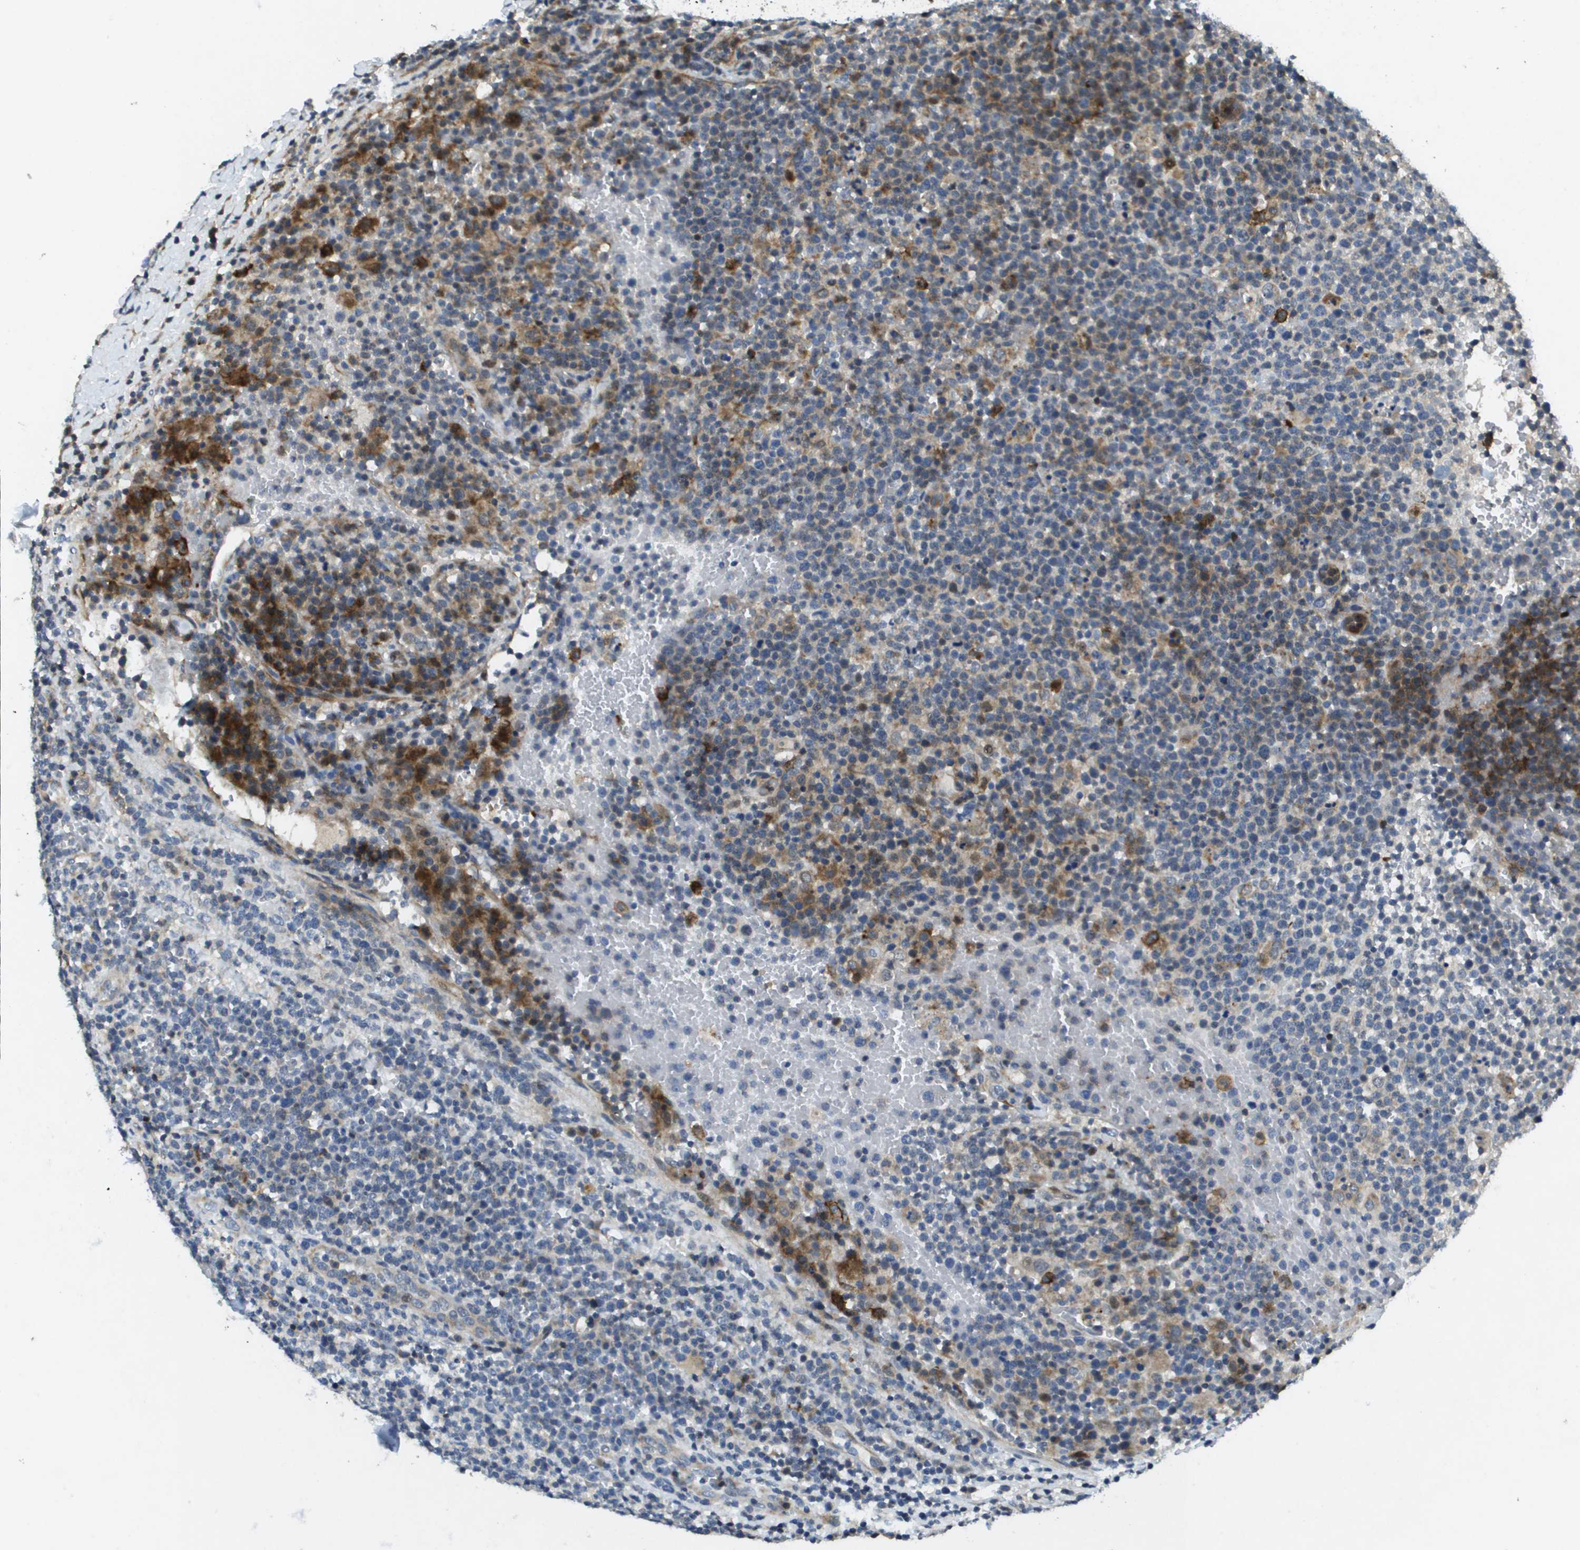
{"staining": {"intensity": "moderate", "quantity": "<25%", "location": "cytoplasmic/membranous"}, "tissue": "lymphoma", "cell_type": "Tumor cells", "image_type": "cancer", "snomed": [{"axis": "morphology", "description": "Malignant lymphoma, non-Hodgkin's type, High grade"}, {"axis": "topography", "description": "Lymph node"}], "caption": "Lymphoma stained with a brown dye demonstrates moderate cytoplasmic/membranous positive staining in about <25% of tumor cells.", "gene": "SCN4B", "patient": {"sex": "male", "age": 61}}